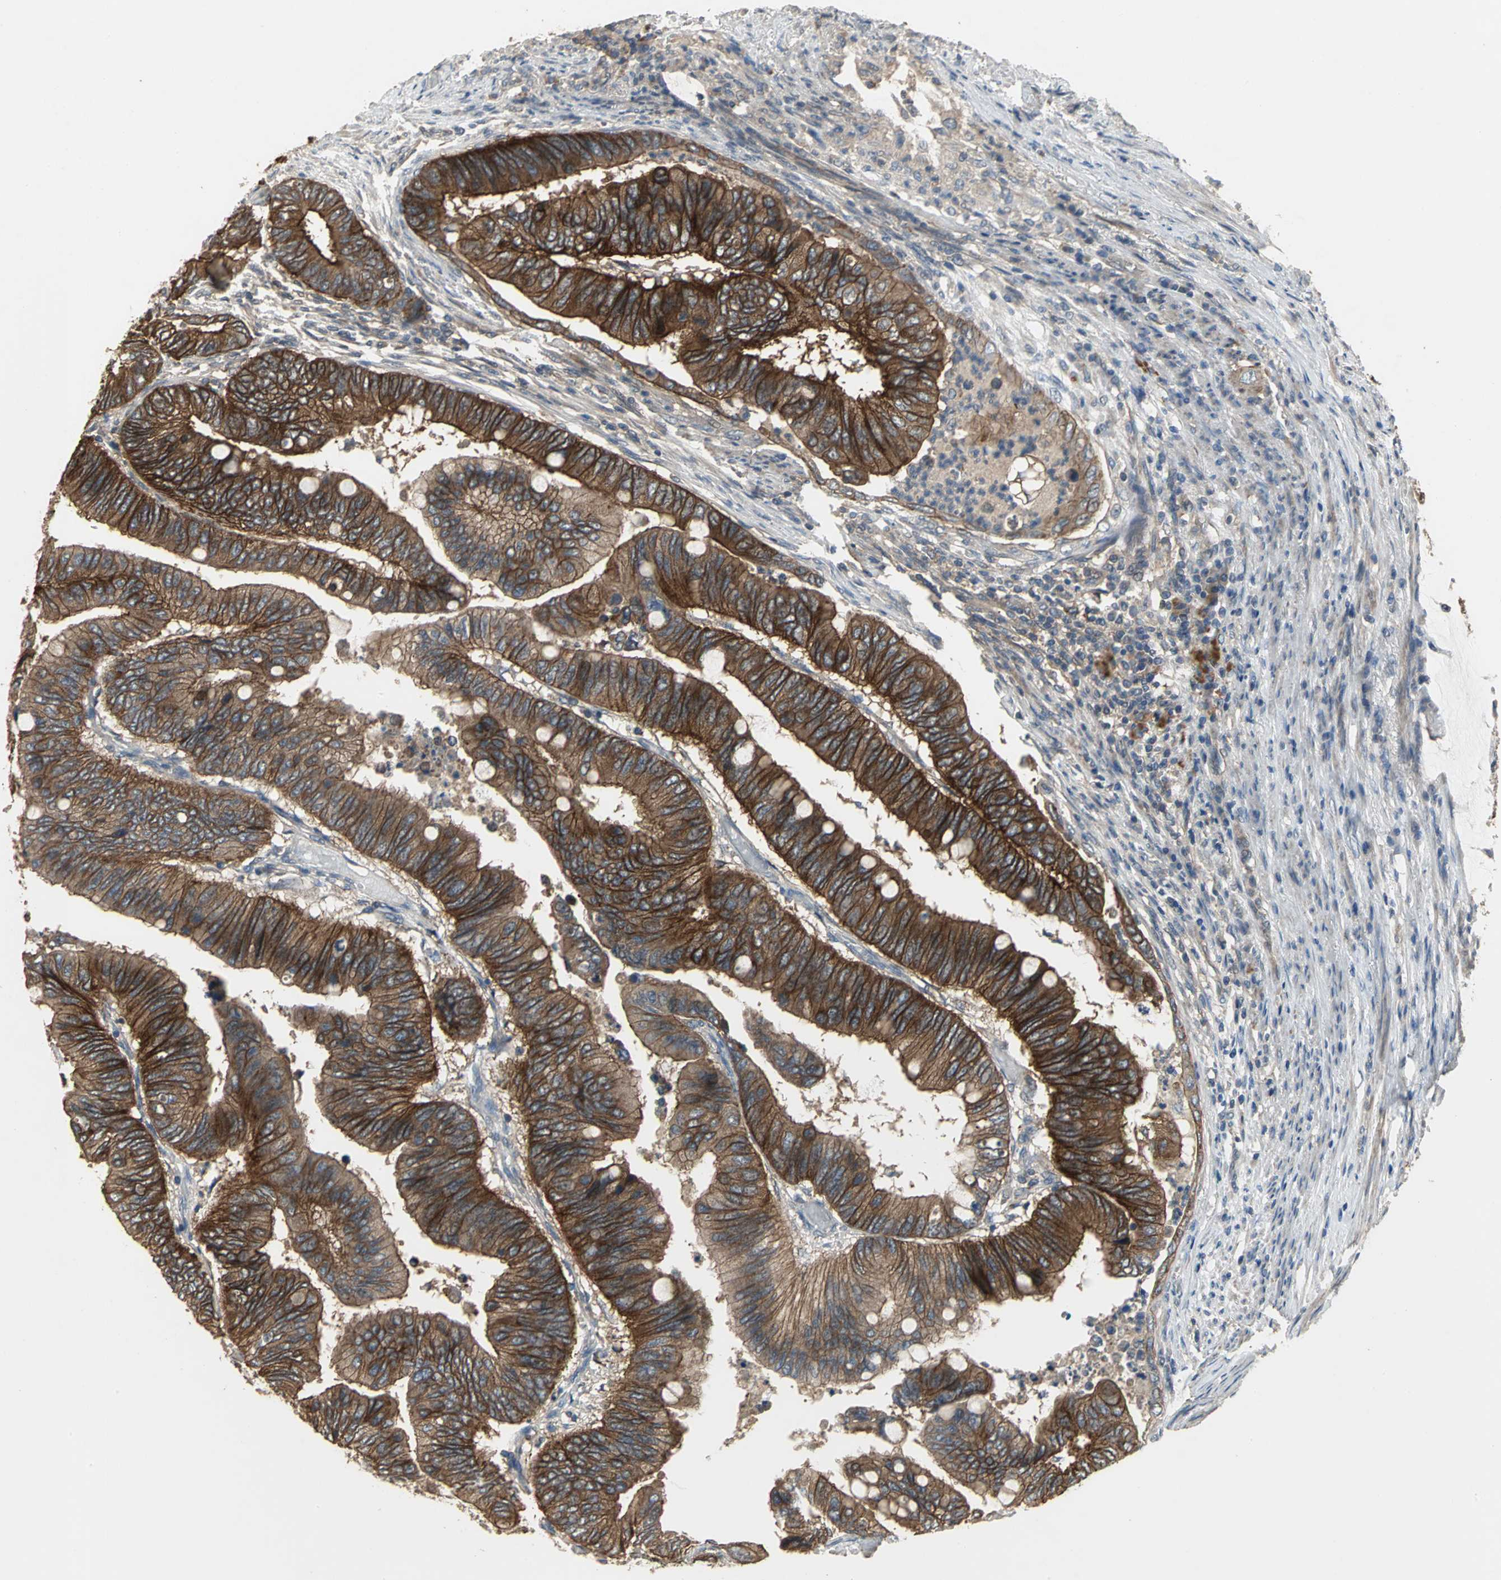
{"staining": {"intensity": "strong", "quantity": ">75%", "location": "cytoplasmic/membranous"}, "tissue": "colorectal cancer", "cell_type": "Tumor cells", "image_type": "cancer", "snomed": [{"axis": "morphology", "description": "Normal tissue, NOS"}, {"axis": "morphology", "description": "Adenocarcinoma, NOS"}, {"axis": "topography", "description": "Rectum"}, {"axis": "topography", "description": "Peripheral nerve tissue"}], "caption": "Immunohistochemical staining of human adenocarcinoma (colorectal) shows strong cytoplasmic/membranous protein expression in approximately >75% of tumor cells. (DAB (3,3'-diaminobenzidine) IHC with brightfield microscopy, high magnification).", "gene": "MET", "patient": {"sex": "male", "age": 92}}